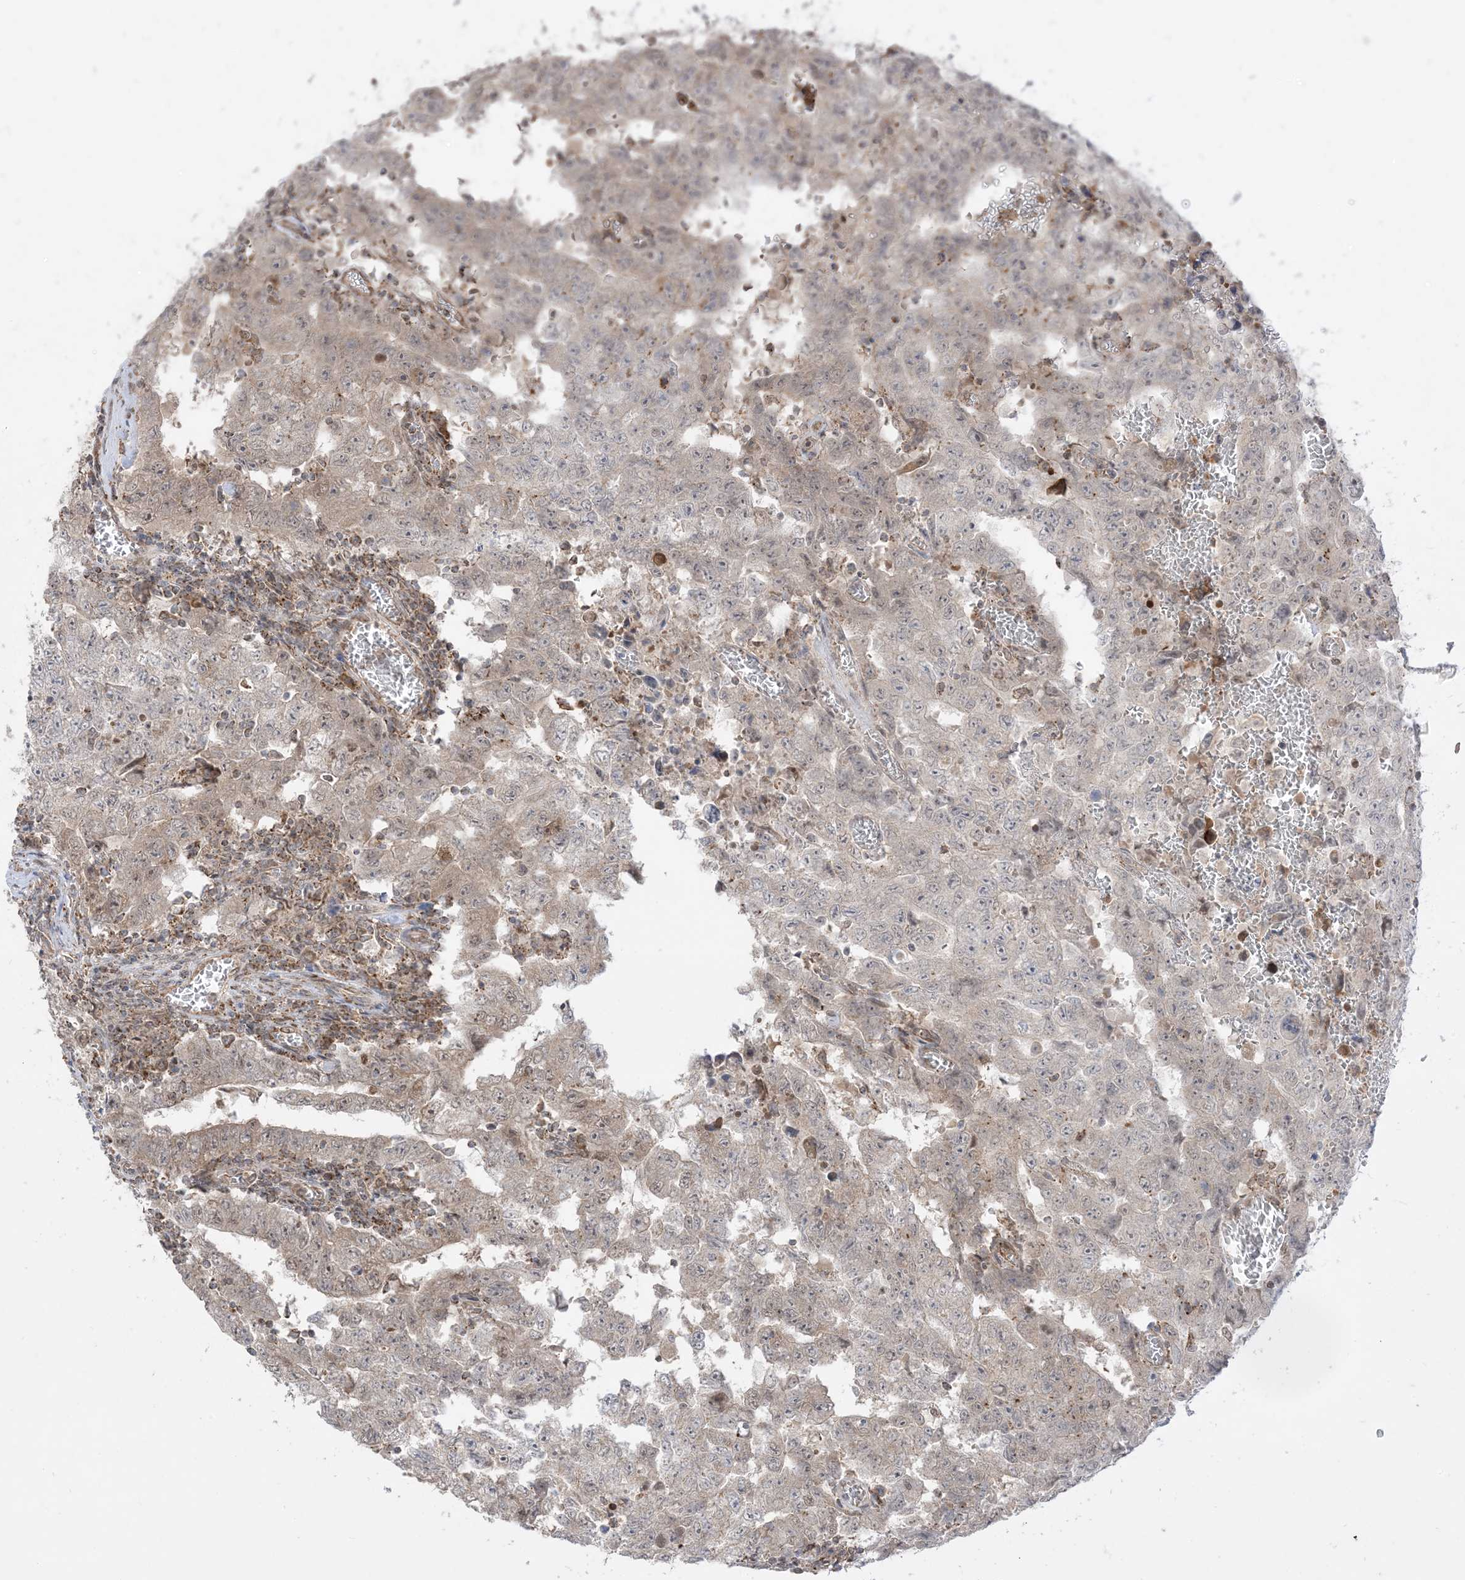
{"staining": {"intensity": "weak", "quantity": "25%-75%", "location": "cytoplasmic/membranous"}, "tissue": "testis cancer", "cell_type": "Tumor cells", "image_type": "cancer", "snomed": [{"axis": "morphology", "description": "Carcinoma, Embryonal, NOS"}, {"axis": "topography", "description": "Testis"}], "caption": "Brown immunohistochemical staining in embryonal carcinoma (testis) demonstrates weak cytoplasmic/membranous staining in about 25%-75% of tumor cells.", "gene": "KANSL3", "patient": {"sex": "male", "age": 26}}